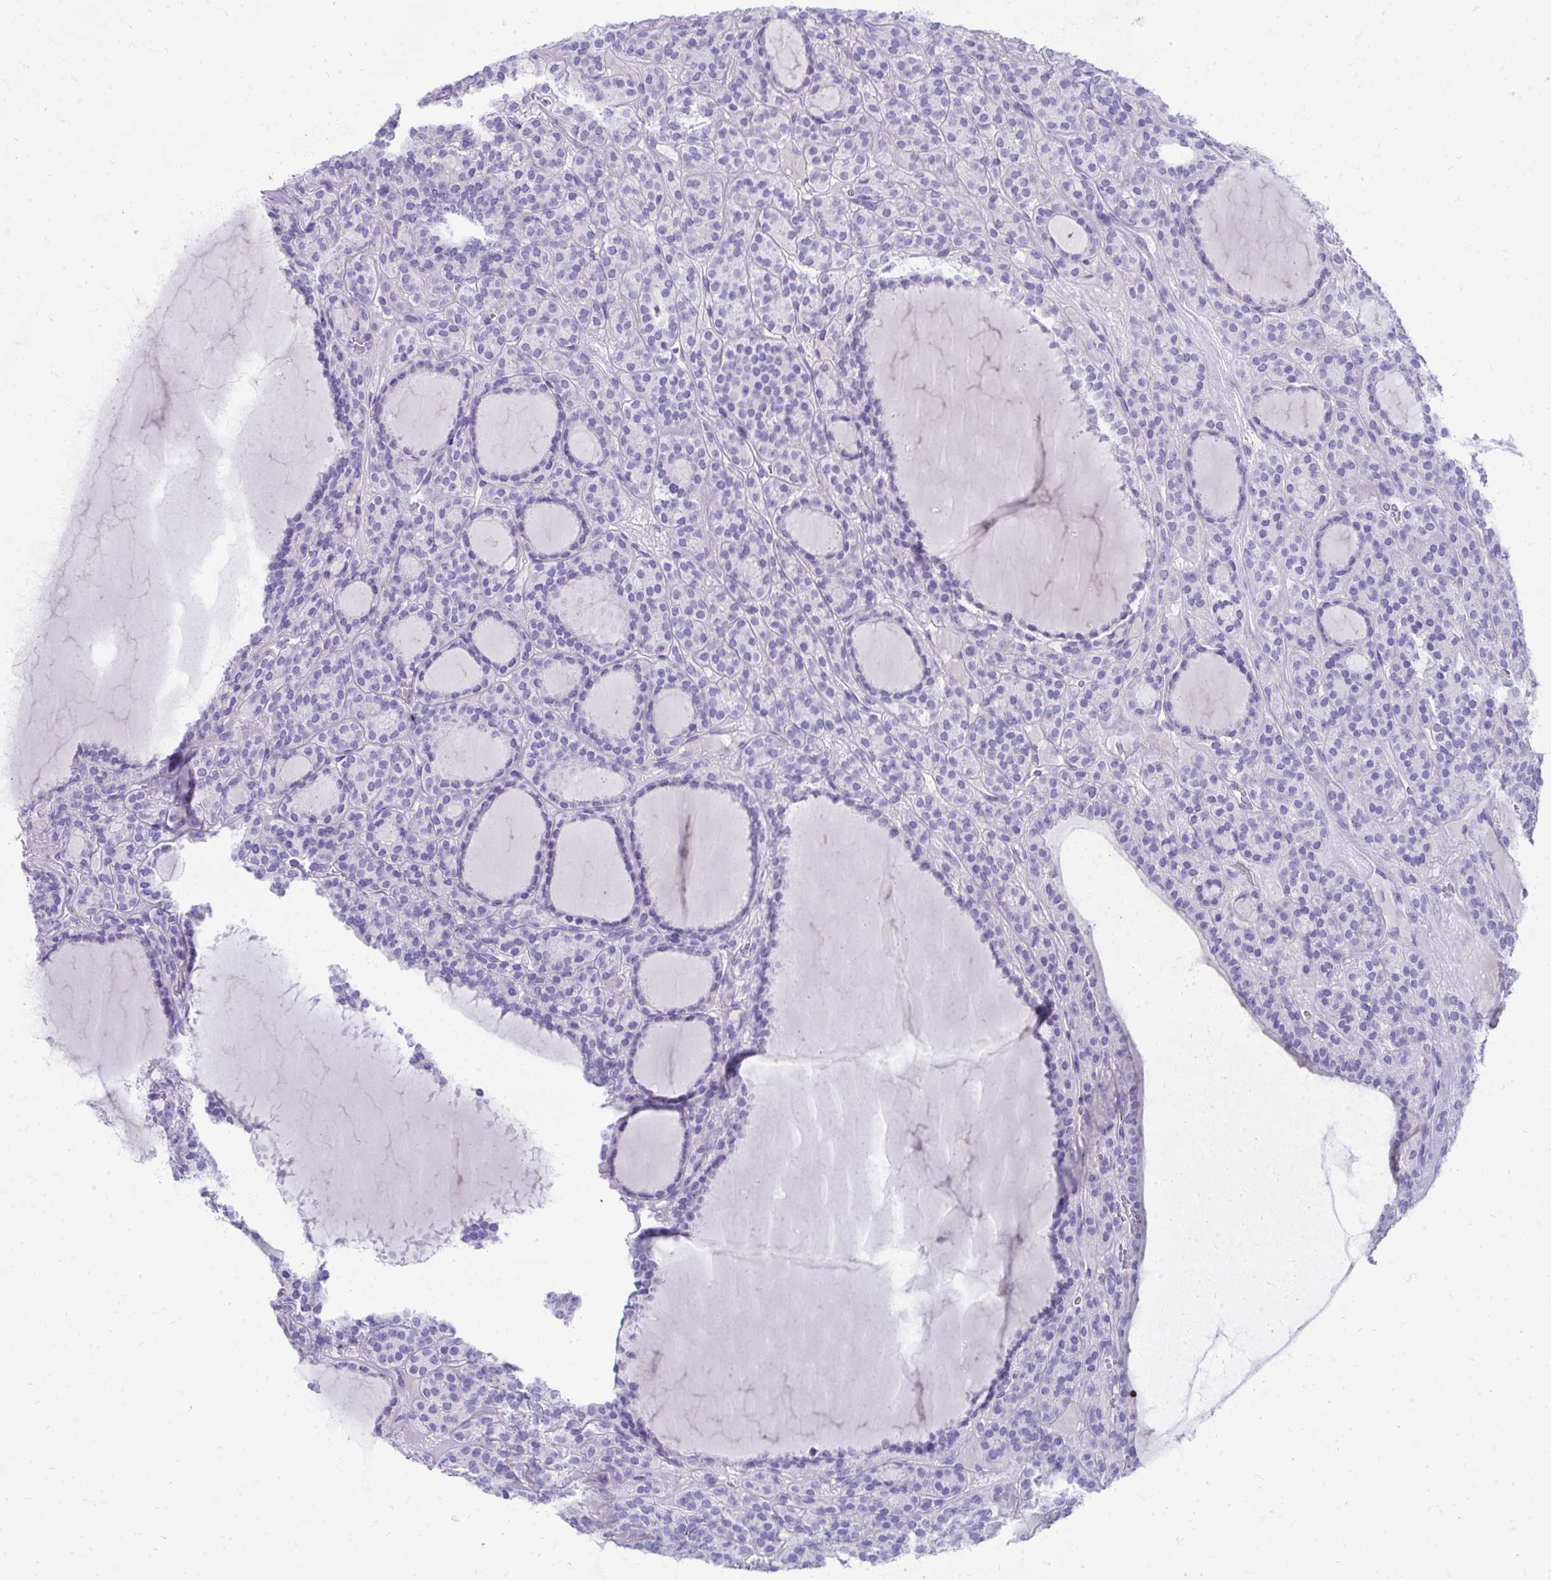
{"staining": {"intensity": "negative", "quantity": "none", "location": "none"}, "tissue": "thyroid cancer", "cell_type": "Tumor cells", "image_type": "cancer", "snomed": [{"axis": "morphology", "description": "Follicular adenoma carcinoma, NOS"}, {"axis": "topography", "description": "Thyroid gland"}], "caption": "Human thyroid cancer stained for a protein using immunohistochemistry (IHC) exhibits no positivity in tumor cells.", "gene": "SEC14L3", "patient": {"sex": "female", "age": 63}}